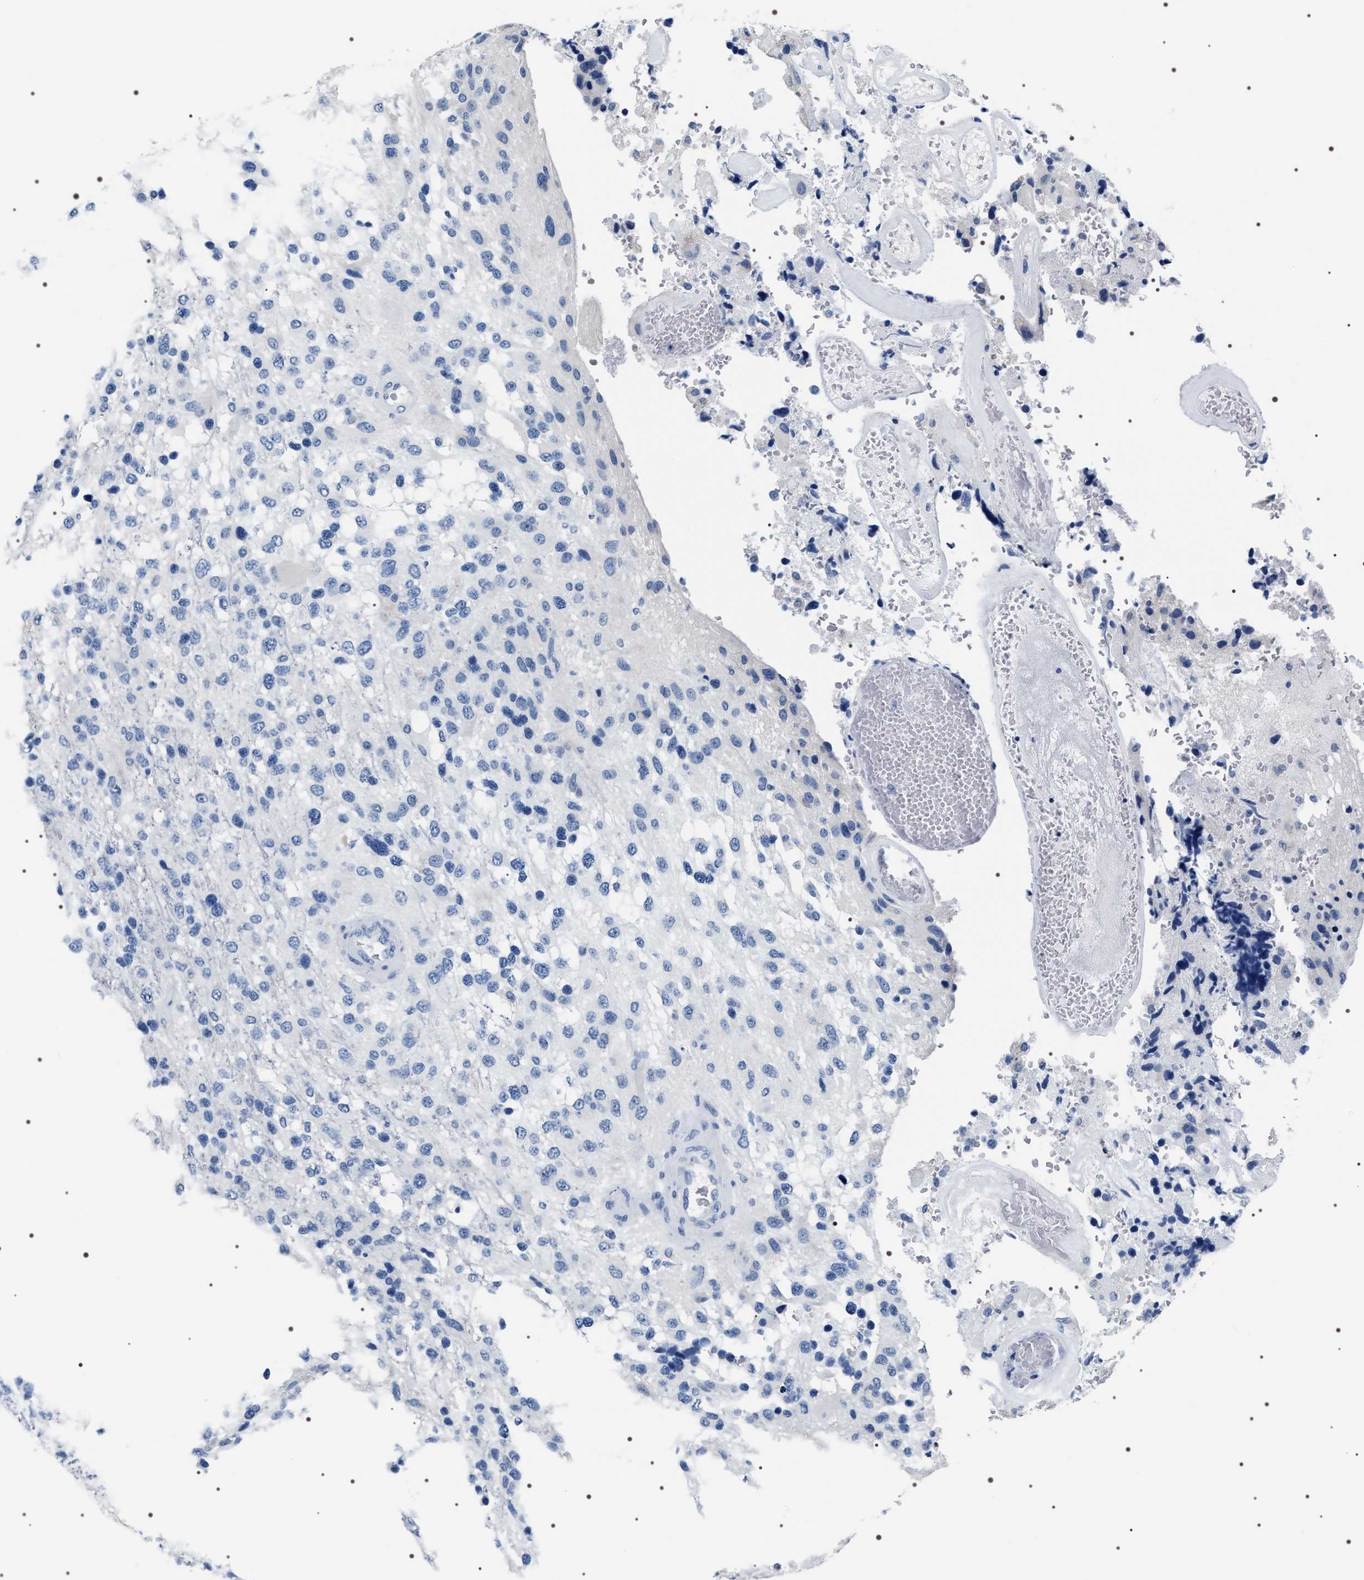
{"staining": {"intensity": "negative", "quantity": "none", "location": "none"}, "tissue": "glioma", "cell_type": "Tumor cells", "image_type": "cancer", "snomed": [{"axis": "morphology", "description": "Glioma, malignant, High grade"}, {"axis": "topography", "description": "Brain"}], "caption": "DAB (3,3'-diaminobenzidine) immunohistochemical staining of glioma displays no significant positivity in tumor cells.", "gene": "ADH4", "patient": {"sex": "female", "age": 58}}